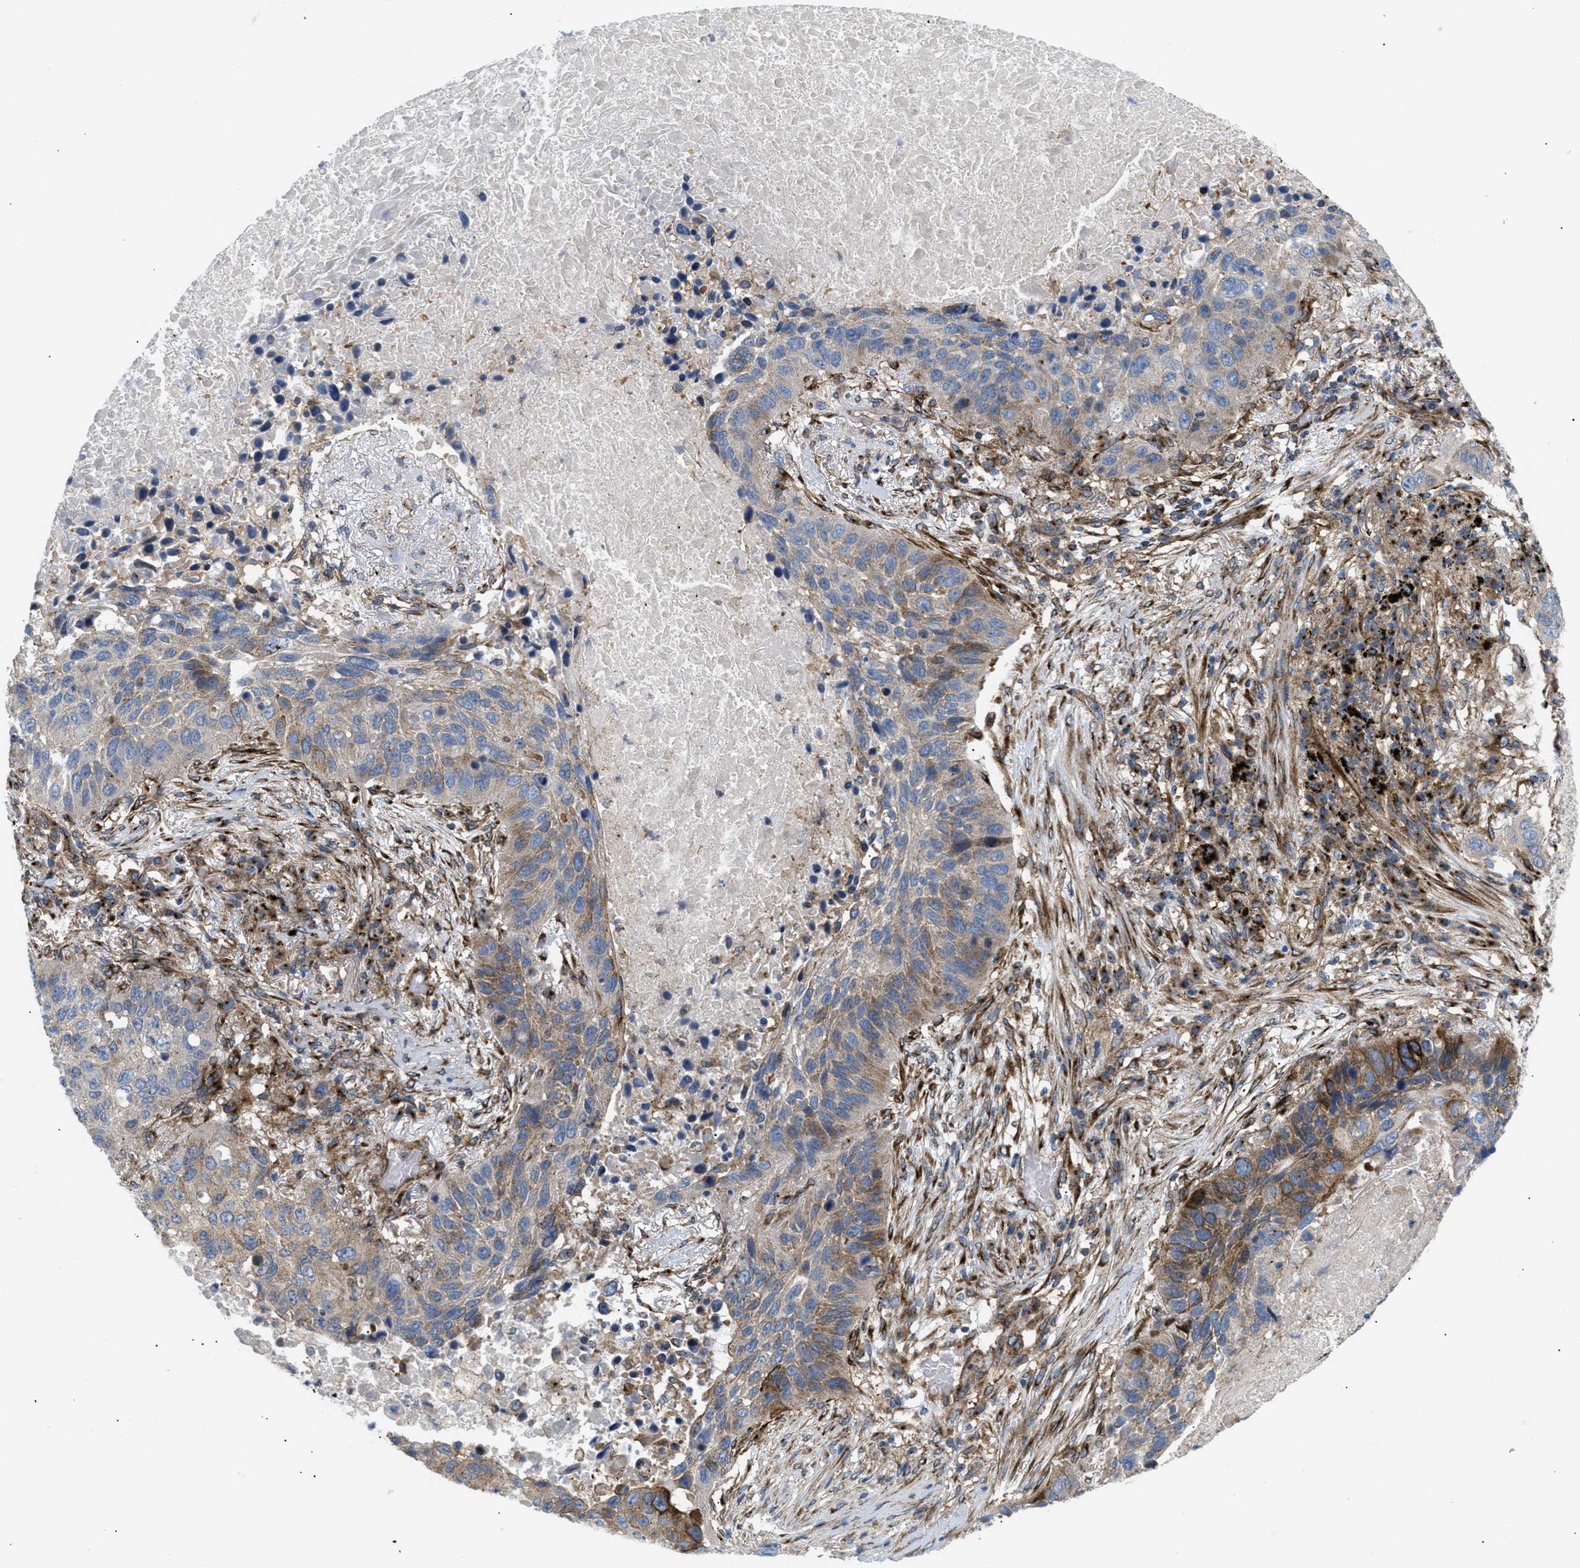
{"staining": {"intensity": "moderate", "quantity": "25%-75%", "location": "cytoplasmic/membranous"}, "tissue": "lung cancer", "cell_type": "Tumor cells", "image_type": "cancer", "snomed": [{"axis": "morphology", "description": "Squamous cell carcinoma, NOS"}, {"axis": "topography", "description": "Lung"}], "caption": "DAB (3,3'-diaminobenzidine) immunohistochemical staining of human lung cancer (squamous cell carcinoma) reveals moderate cytoplasmic/membranous protein expression in approximately 25%-75% of tumor cells. (Brightfield microscopy of DAB IHC at high magnification).", "gene": "DCTN4", "patient": {"sex": "male", "age": 57}}